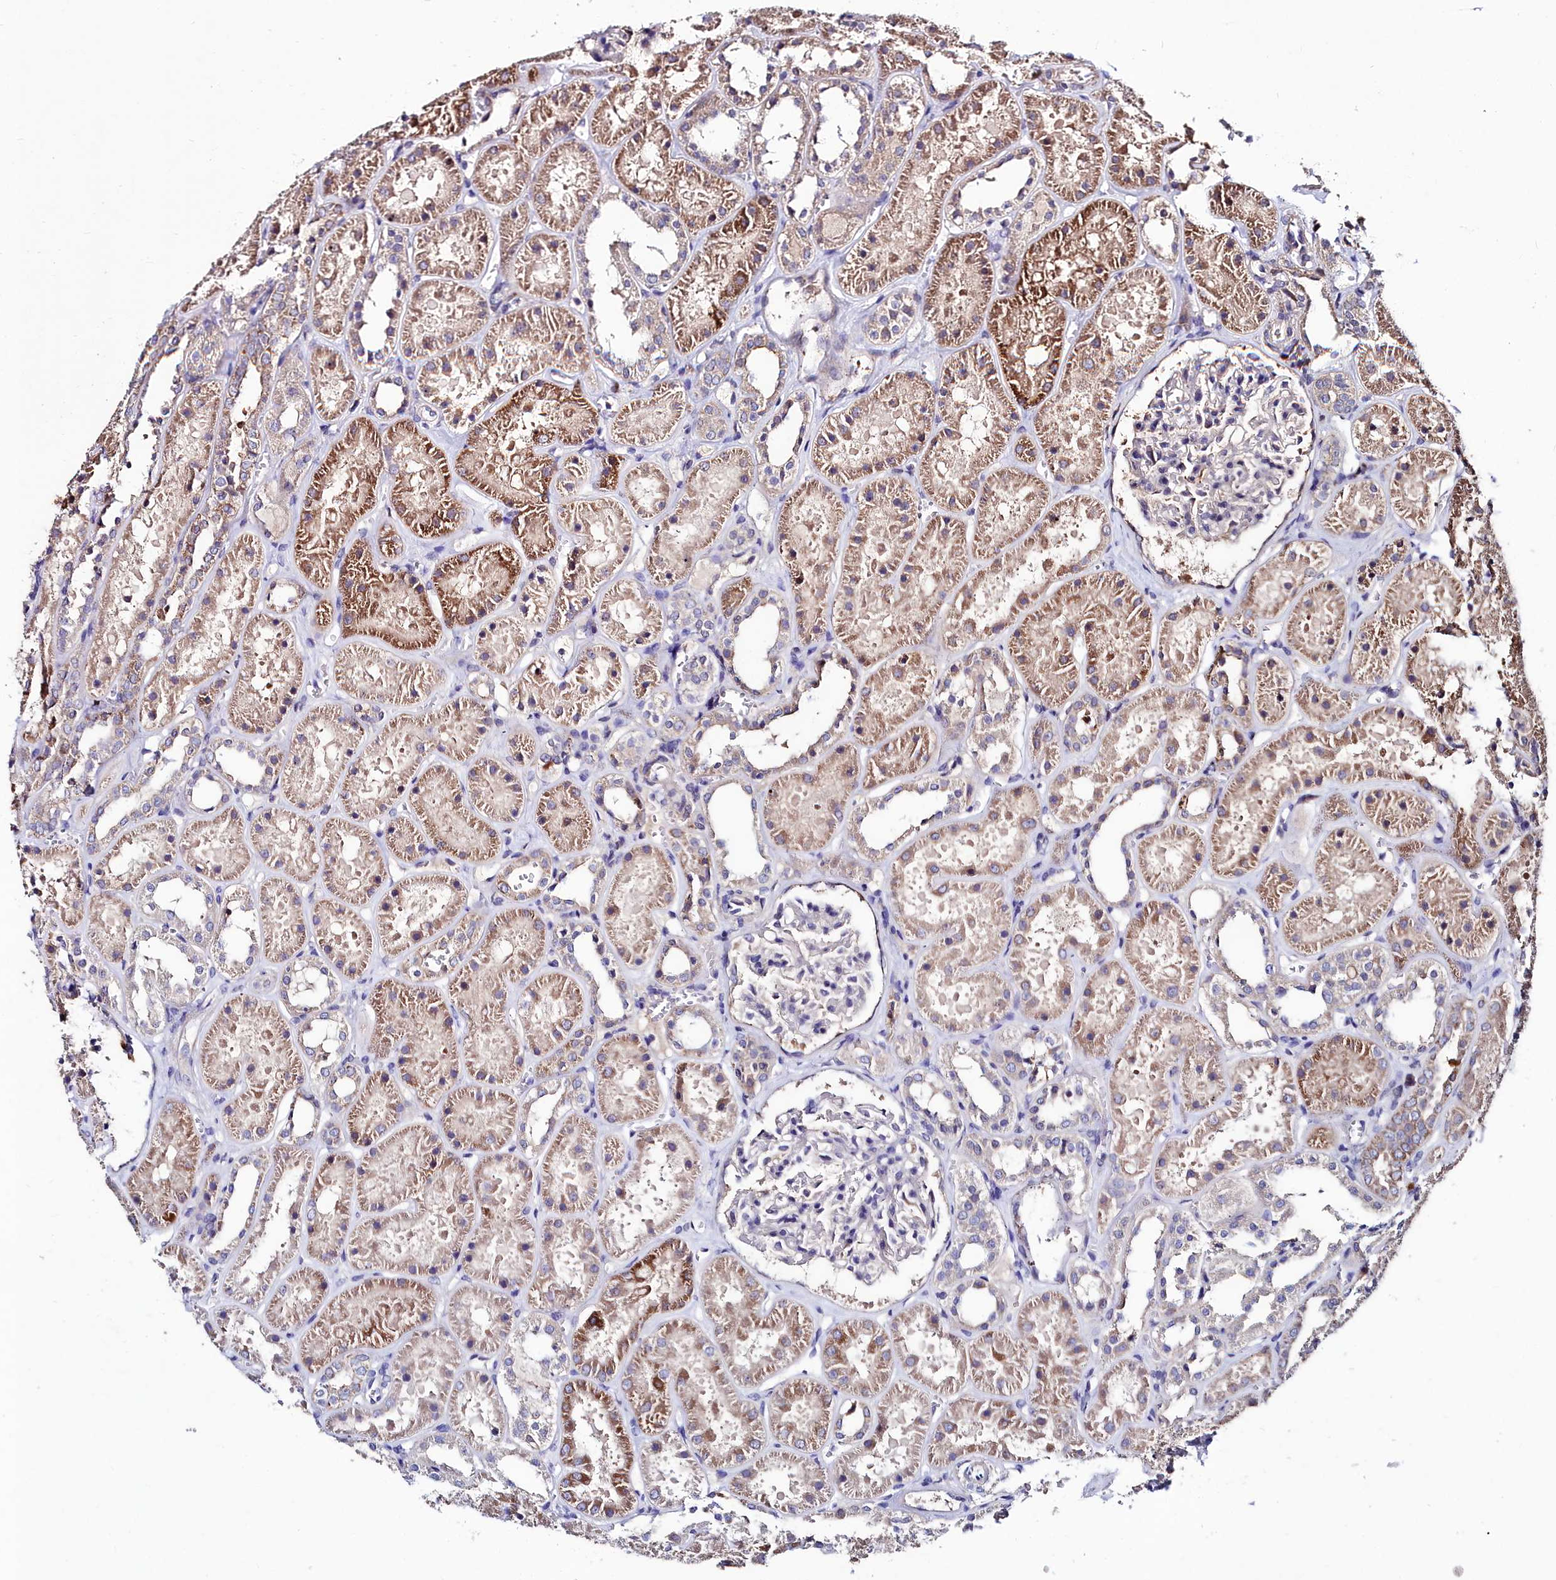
{"staining": {"intensity": "negative", "quantity": "none", "location": "none"}, "tissue": "kidney", "cell_type": "Cells in glomeruli", "image_type": "normal", "snomed": [{"axis": "morphology", "description": "Normal tissue, NOS"}, {"axis": "topography", "description": "Kidney"}], "caption": "IHC photomicrograph of unremarkable kidney stained for a protein (brown), which shows no positivity in cells in glomeruli.", "gene": "AMBRA1", "patient": {"sex": "female", "age": 41}}